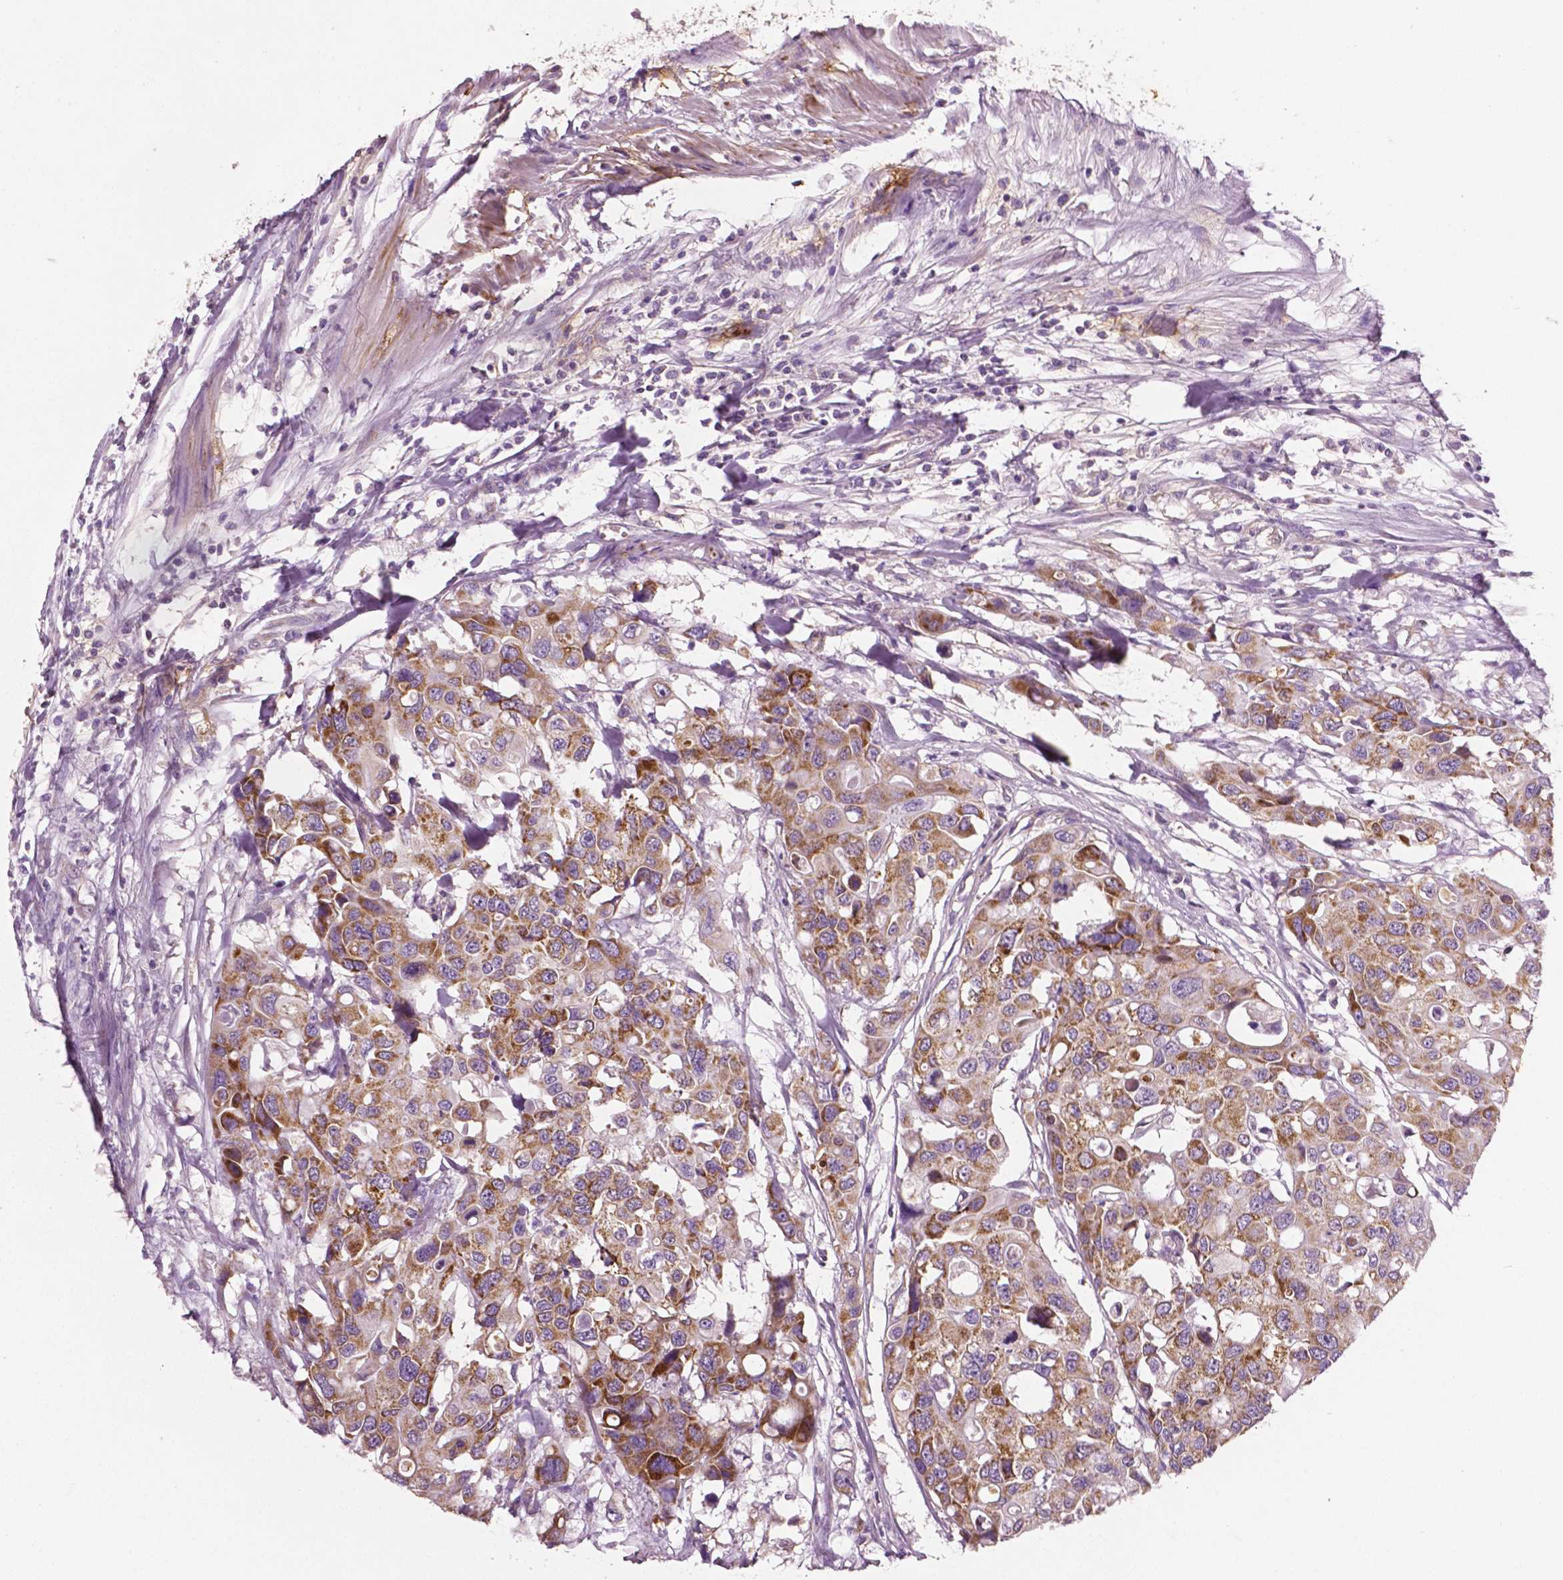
{"staining": {"intensity": "moderate", "quantity": "25%-75%", "location": "cytoplasmic/membranous"}, "tissue": "colorectal cancer", "cell_type": "Tumor cells", "image_type": "cancer", "snomed": [{"axis": "morphology", "description": "Adenocarcinoma, NOS"}, {"axis": "topography", "description": "Colon"}], "caption": "Colorectal cancer stained with DAB (3,3'-diaminobenzidine) IHC exhibits medium levels of moderate cytoplasmic/membranous positivity in about 25%-75% of tumor cells.", "gene": "PTX3", "patient": {"sex": "male", "age": 77}}